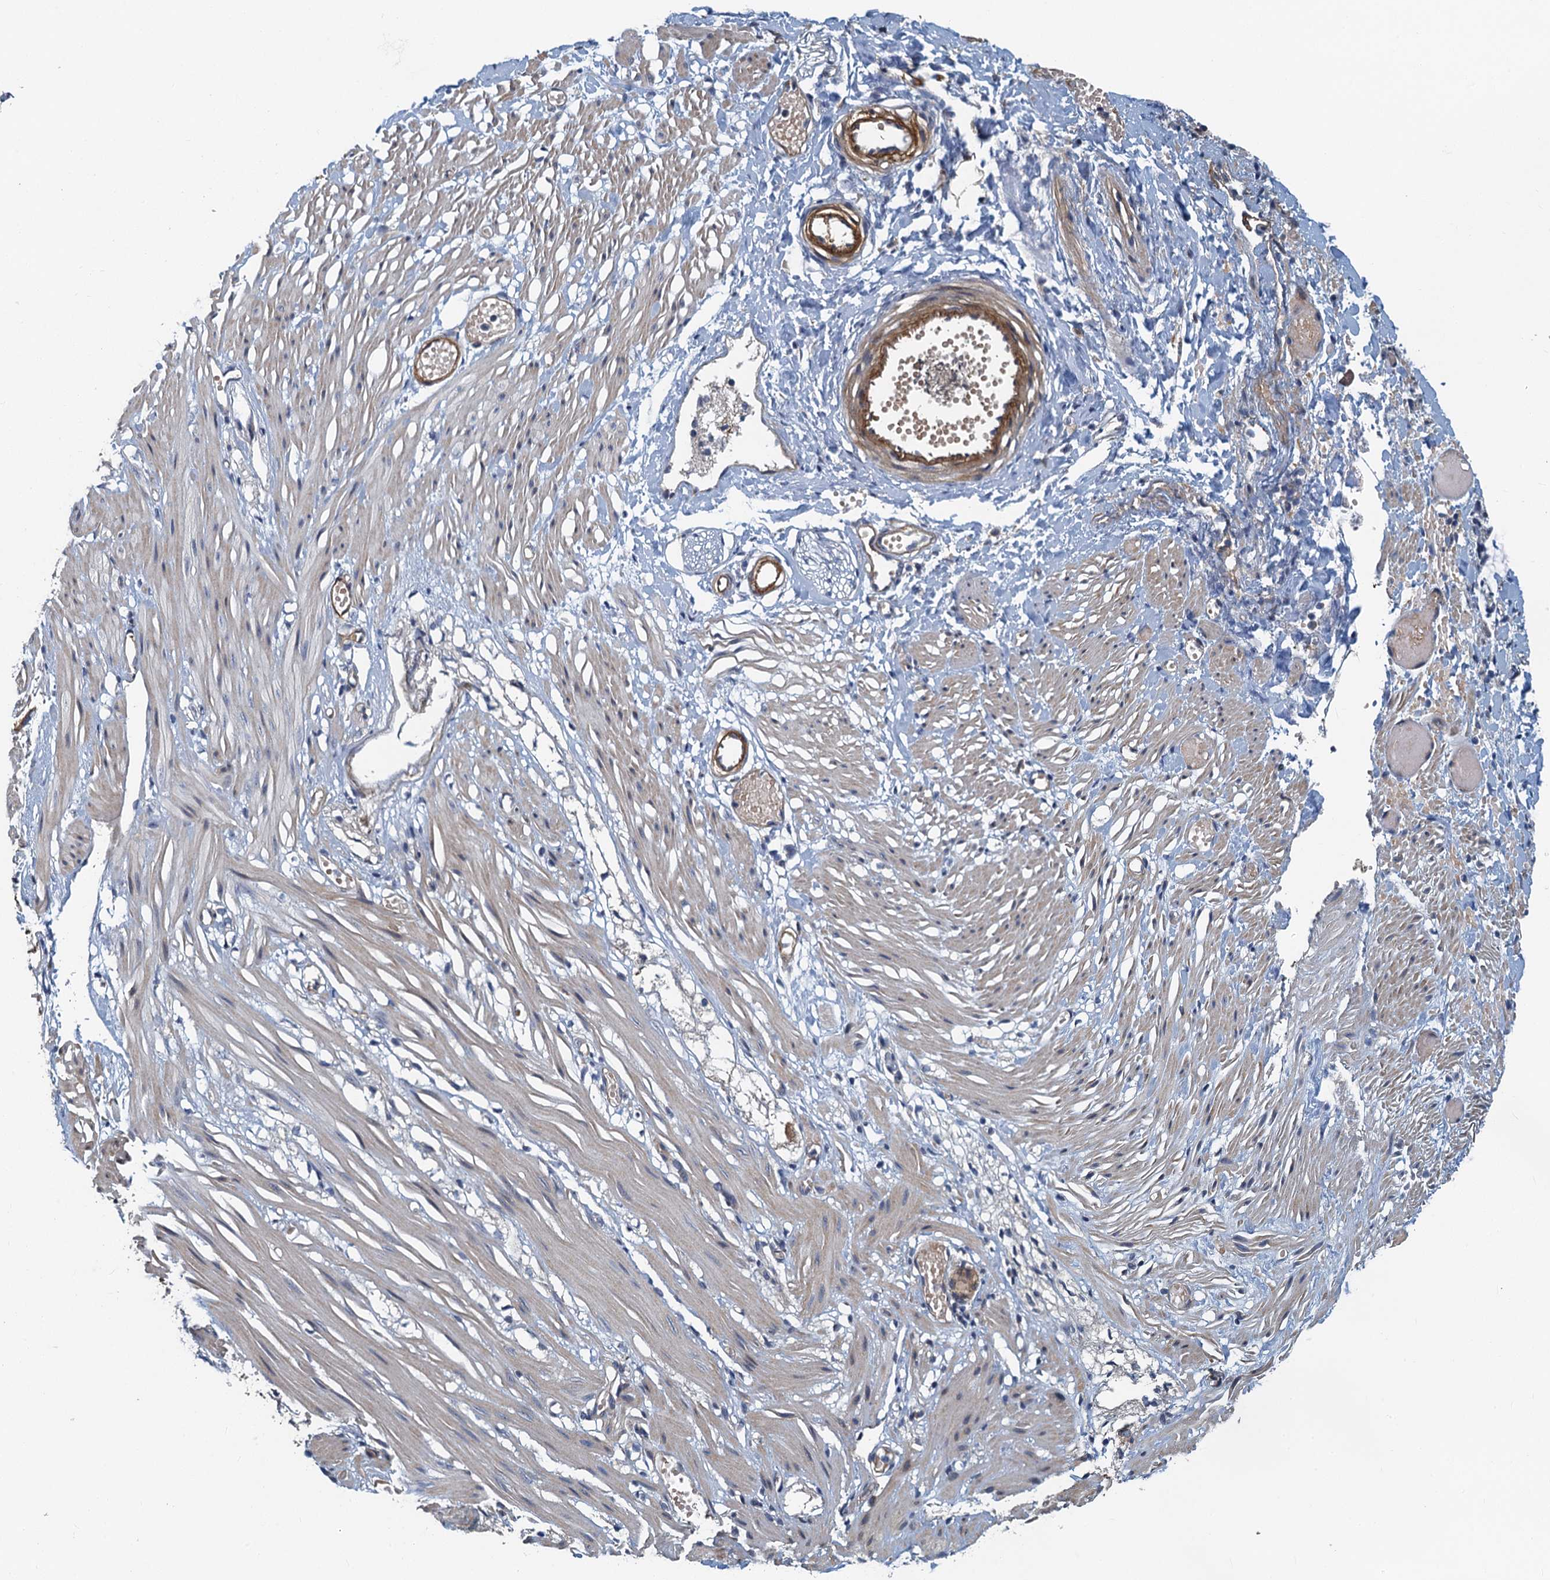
{"staining": {"intensity": "weak", "quantity": "25%-75%", "location": "cytoplasmic/membranous"}, "tissue": "adipose tissue", "cell_type": "Adipocytes", "image_type": "normal", "snomed": [{"axis": "morphology", "description": "Normal tissue, NOS"}, {"axis": "morphology", "description": "Adenocarcinoma, NOS"}, {"axis": "topography", "description": "Colon"}, {"axis": "topography", "description": "Peripheral nerve tissue"}], "caption": "The immunohistochemical stain labels weak cytoplasmic/membranous expression in adipocytes of normal adipose tissue.", "gene": "AGRN", "patient": {"sex": "male", "age": 14}}